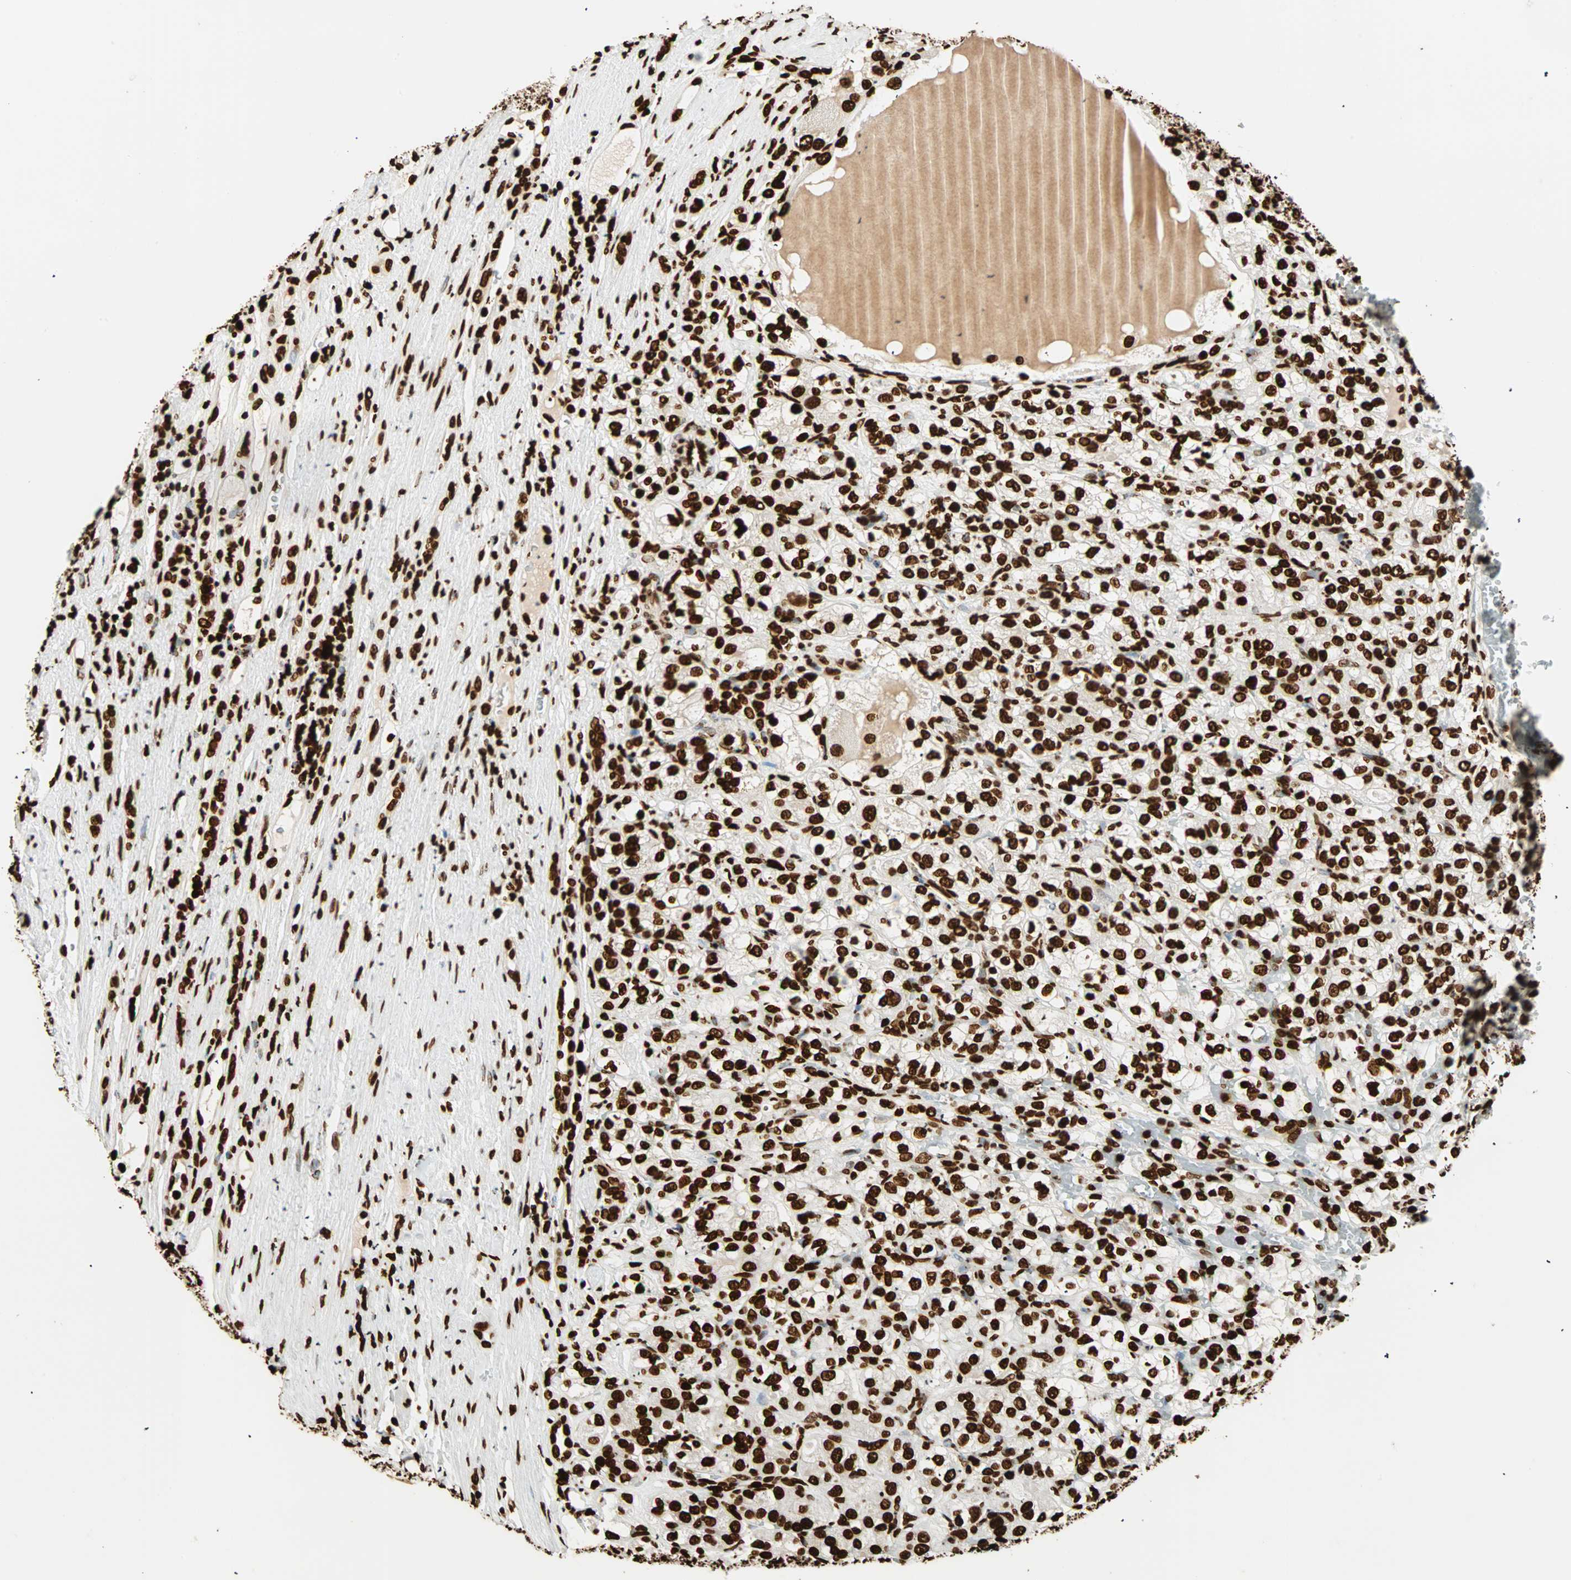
{"staining": {"intensity": "strong", "quantity": ">75%", "location": "nuclear"}, "tissue": "renal cancer", "cell_type": "Tumor cells", "image_type": "cancer", "snomed": [{"axis": "morphology", "description": "Normal tissue, NOS"}, {"axis": "morphology", "description": "Adenocarcinoma, NOS"}, {"axis": "topography", "description": "Kidney"}], "caption": "Immunohistochemical staining of renal cancer (adenocarcinoma) reveals high levels of strong nuclear expression in about >75% of tumor cells.", "gene": "GLI2", "patient": {"sex": "male", "age": 61}}